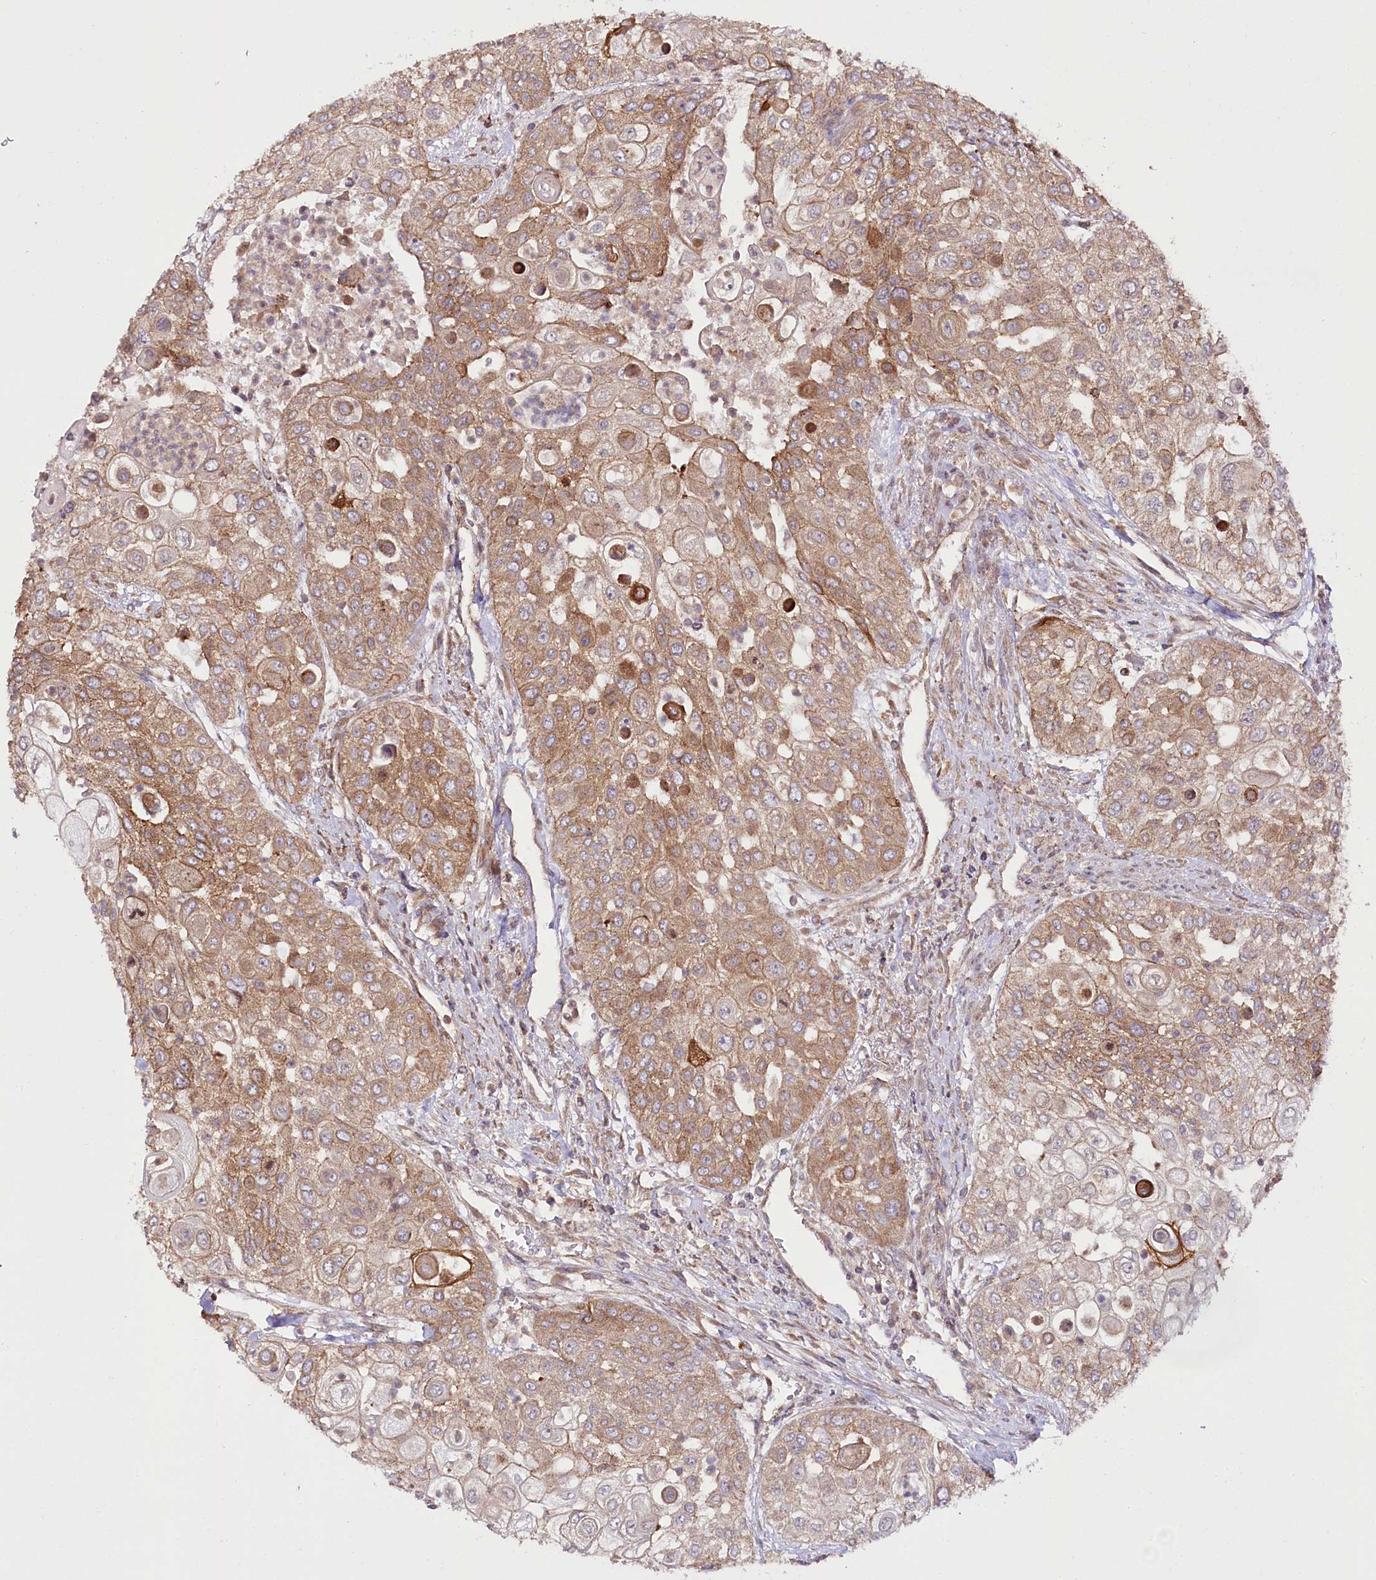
{"staining": {"intensity": "moderate", "quantity": "25%-75%", "location": "cytoplasmic/membranous"}, "tissue": "urothelial cancer", "cell_type": "Tumor cells", "image_type": "cancer", "snomed": [{"axis": "morphology", "description": "Urothelial carcinoma, High grade"}, {"axis": "topography", "description": "Urinary bladder"}], "caption": "Immunohistochemistry photomicrograph of urothelial cancer stained for a protein (brown), which shows medium levels of moderate cytoplasmic/membranous expression in about 25%-75% of tumor cells.", "gene": "DHX29", "patient": {"sex": "female", "age": 79}}